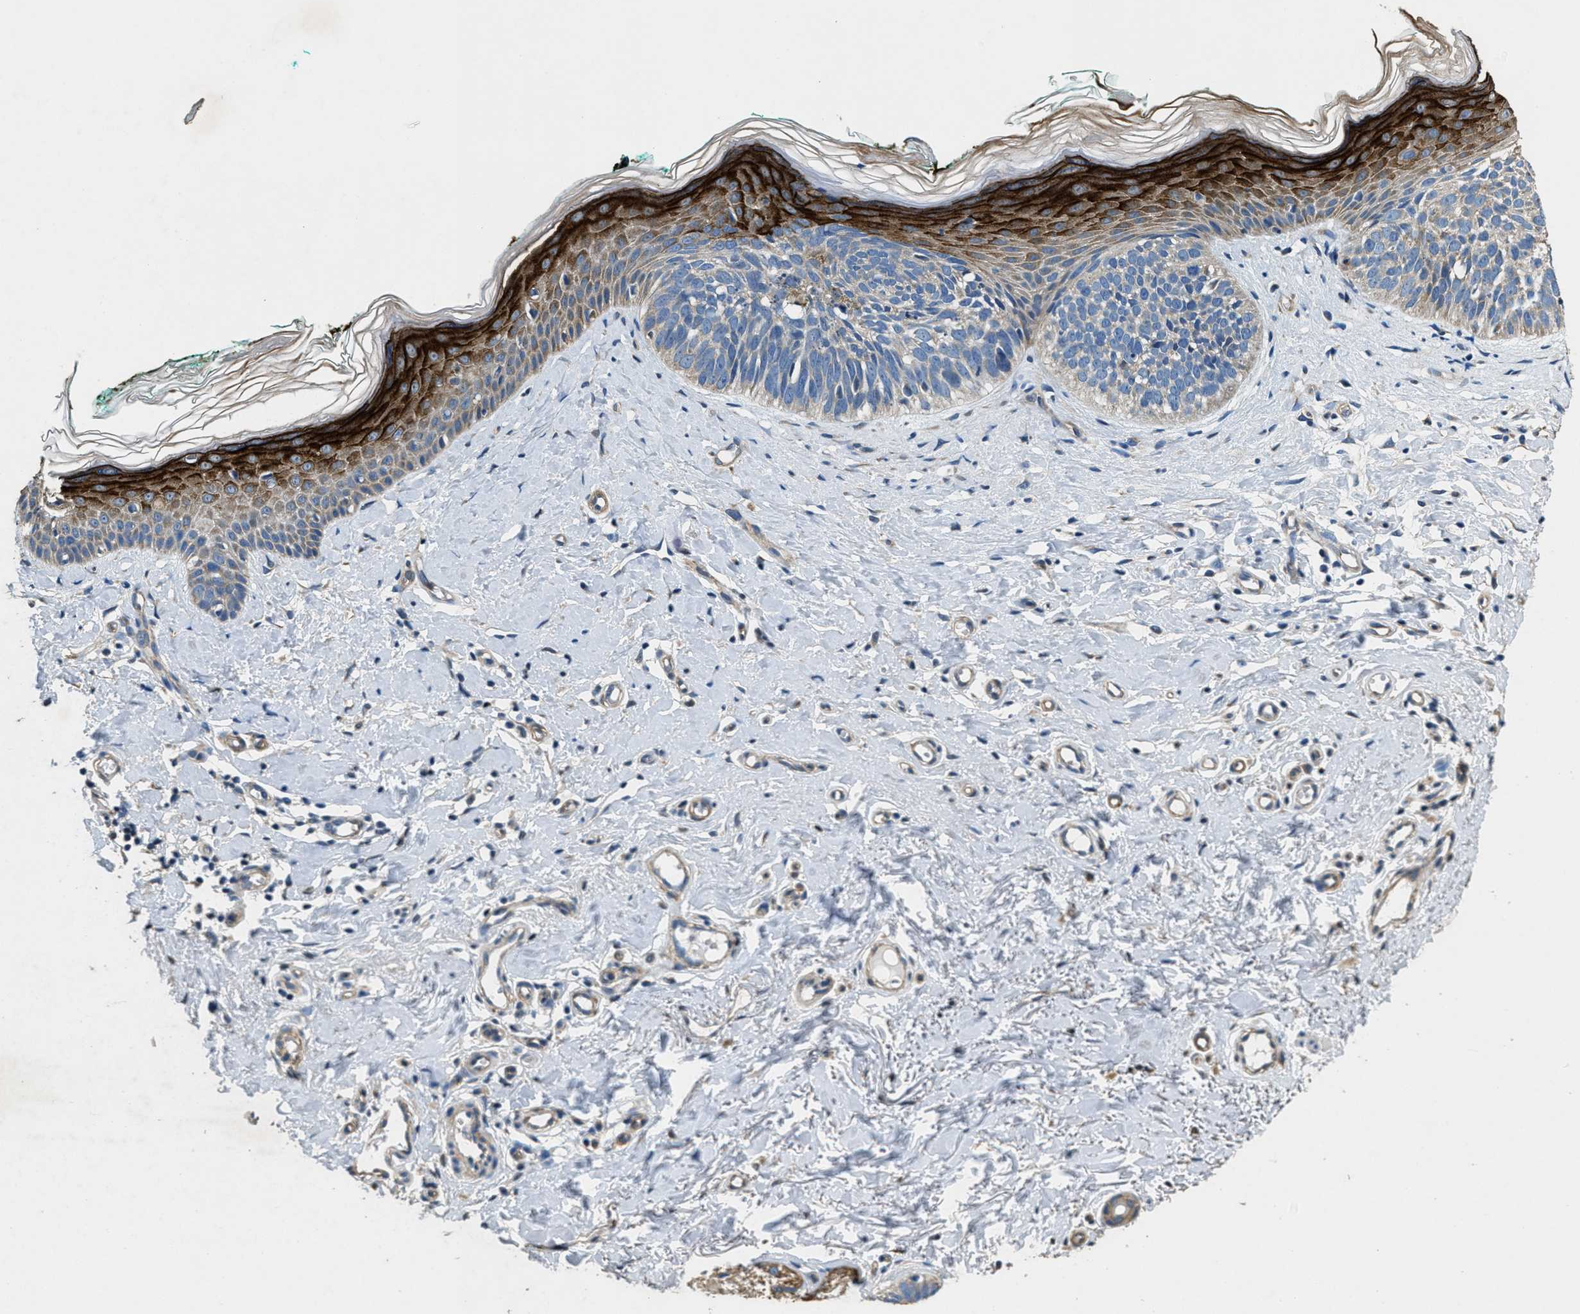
{"staining": {"intensity": "weak", "quantity": "<25%", "location": "cytoplasmic/membranous"}, "tissue": "skin cancer", "cell_type": "Tumor cells", "image_type": "cancer", "snomed": [{"axis": "morphology", "description": "Basal cell carcinoma"}, {"axis": "topography", "description": "Skin"}], "caption": "This is a photomicrograph of IHC staining of skin cancer, which shows no positivity in tumor cells. Nuclei are stained in blue.", "gene": "TOMM70", "patient": {"sex": "male", "age": 48}}